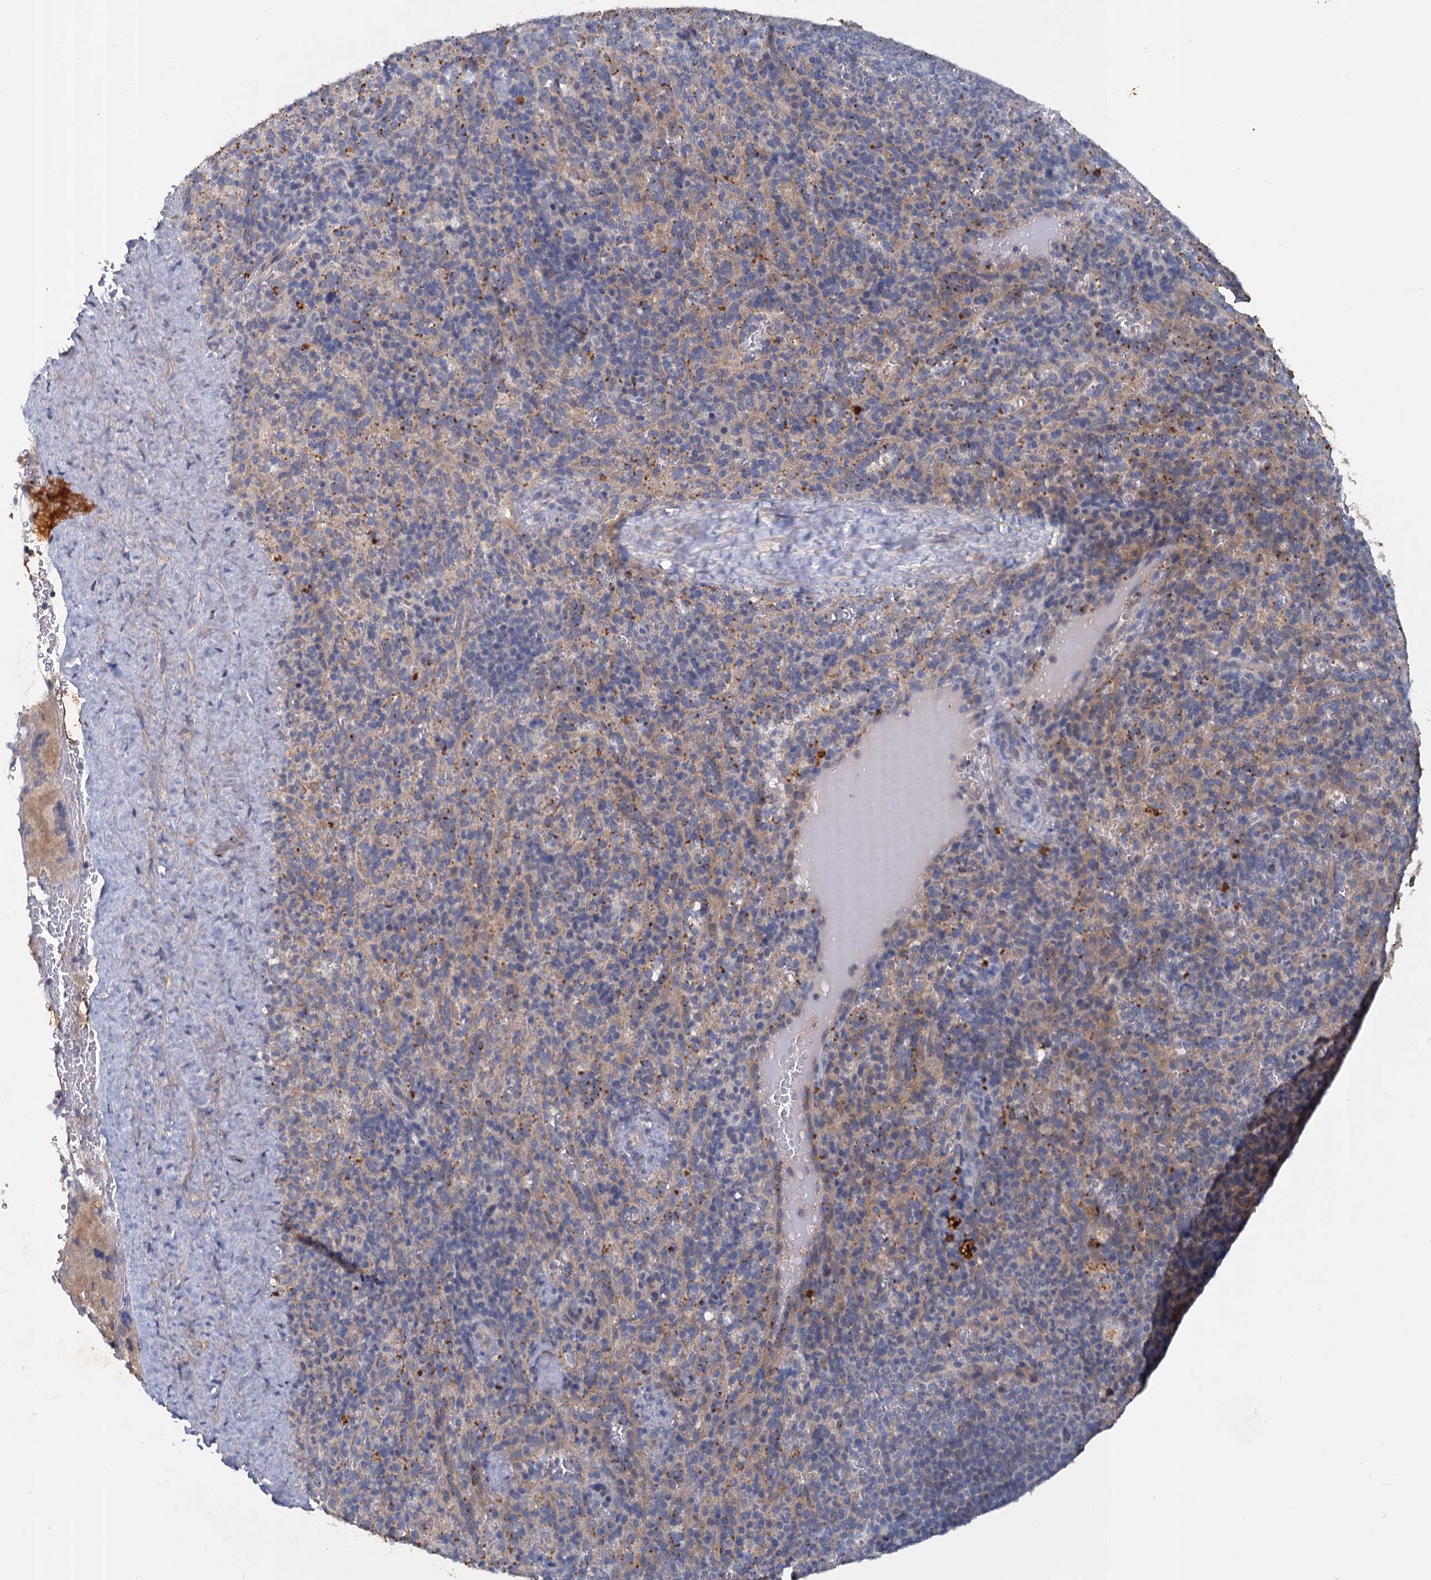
{"staining": {"intensity": "negative", "quantity": "none", "location": "none"}, "tissue": "spleen", "cell_type": "Cells in red pulp", "image_type": "normal", "snomed": [{"axis": "morphology", "description": "Normal tissue, NOS"}, {"axis": "topography", "description": "Spleen"}], "caption": "Spleen stained for a protein using IHC shows no positivity cells in red pulp.", "gene": "SLC2A7", "patient": {"sex": "female", "age": 21}}